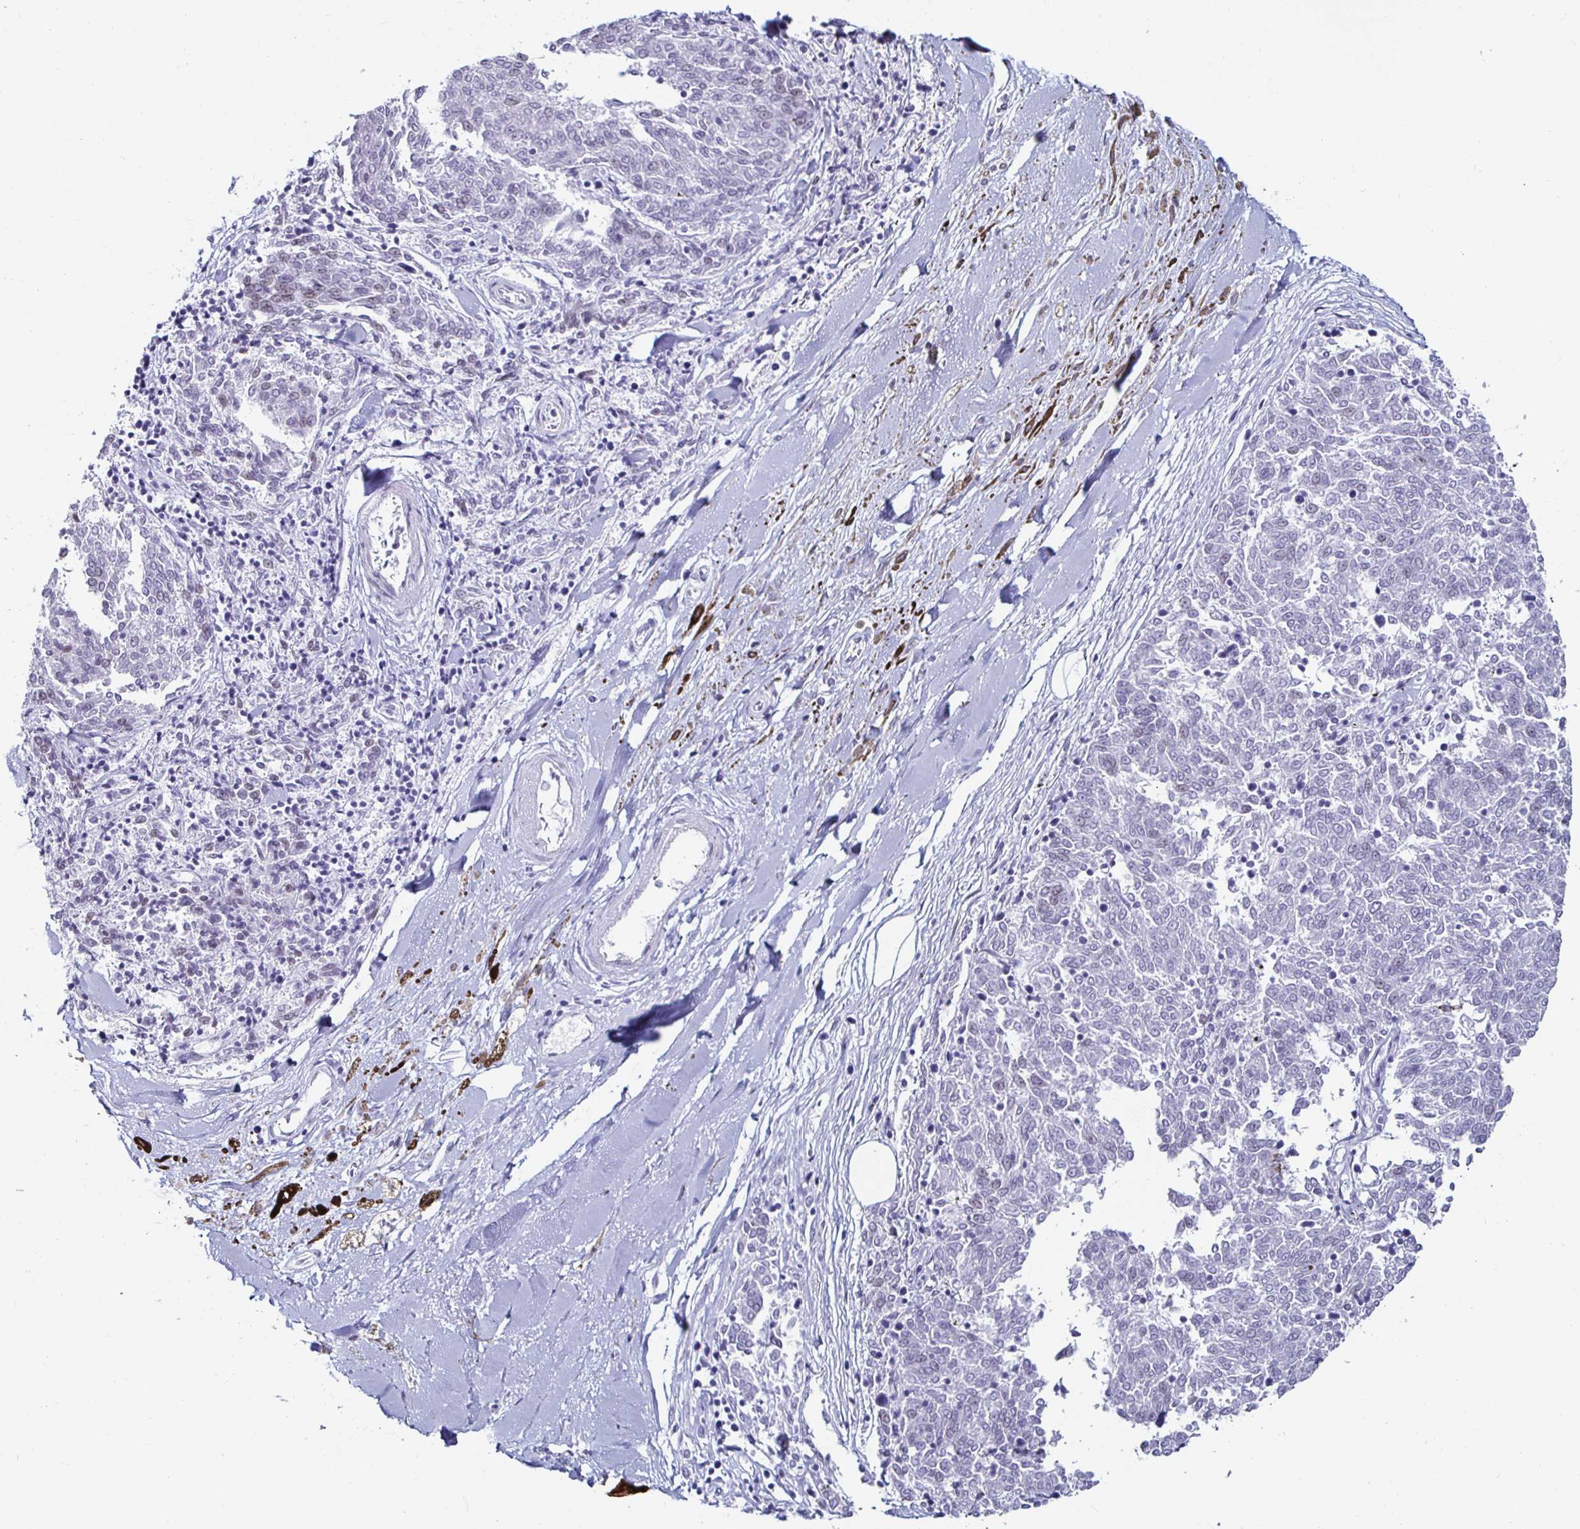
{"staining": {"intensity": "negative", "quantity": "none", "location": "none"}, "tissue": "melanoma", "cell_type": "Tumor cells", "image_type": "cancer", "snomed": [{"axis": "morphology", "description": "Malignant melanoma, NOS"}, {"axis": "topography", "description": "Skin"}], "caption": "Malignant melanoma was stained to show a protein in brown. There is no significant staining in tumor cells.", "gene": "KRT4", "patient": {"sex": "female", "age": 72}}